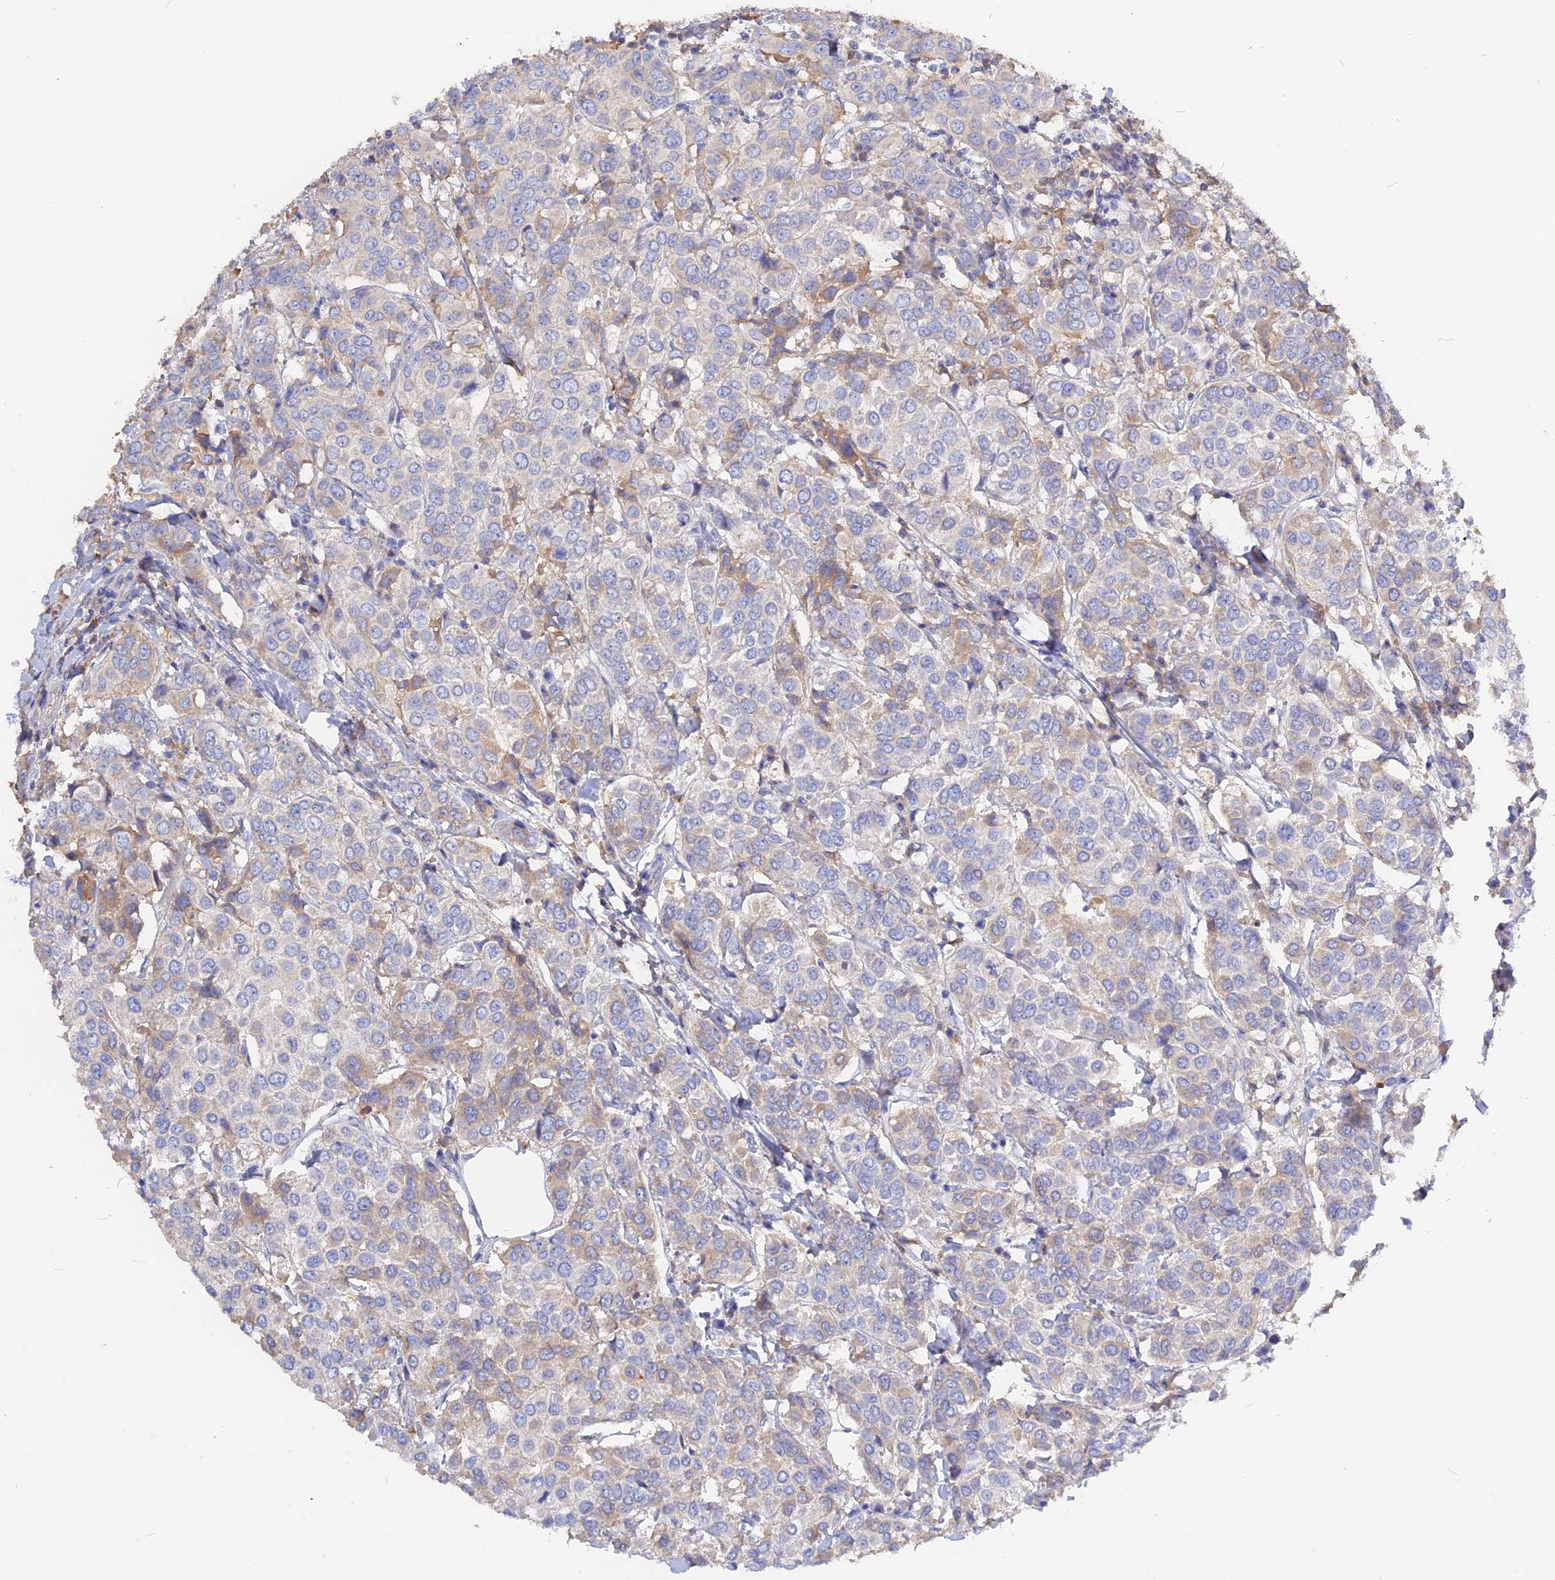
{"staining": {"intensity": "weak", "quantity": "<25%", "location": "cytoplasmic/membranous"}, "tissue": "breast cancer", "cell_type": "Tumor cells", "image_type": "cancer", "snomed": [{"axis": "morphology", "description": "Duct carcinoma"}, {"axis": "topography", "description": "Breast"}], "caption": "The immunohistochemistry (IHC) image has no significant positivity in tumor cells of breast cancer (intraductal carcinoma) tissue.", "gene": "ADGRA1", "patient": {"sex": "female", "age": 55}}